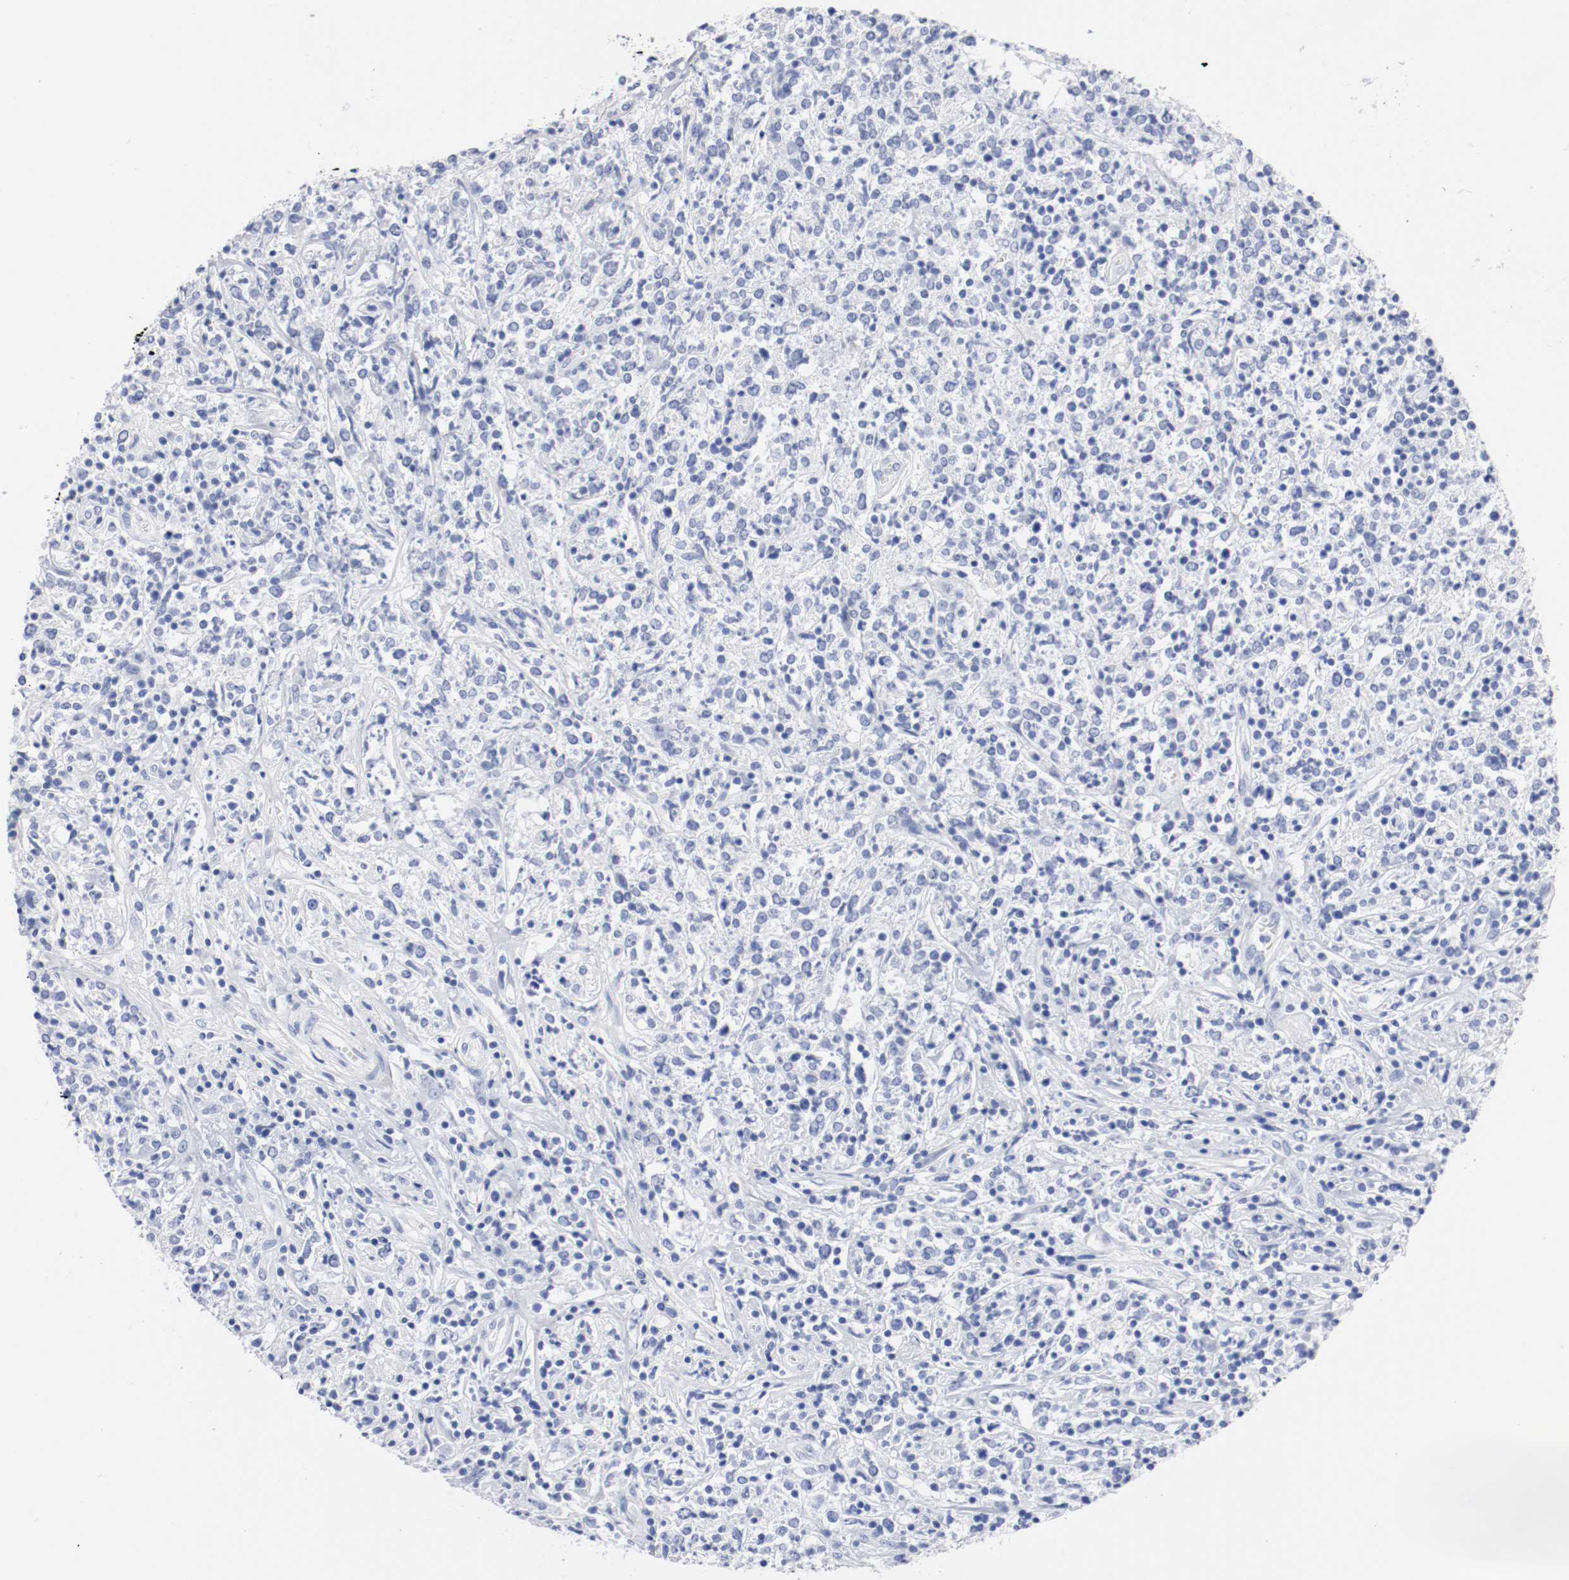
{"staining": {"intensity": "negative", "quantity": "none", "location": "none"}, "tissue": "lymphoma", "cell_type": "Tumor cells", "image_type": "cancer", "snomed": [{"axis": "morphology", "description": "Malignant lymphoma, non-Hodgkin's type, High grade"}, {"axis": "topography", "description": "Lymph node"}], "caption": "Tumor cells show no significant protein expression in malignant lymphoma, non-Hodgkin's type (high-grade).", "gene": "GAD1", "patient": {"sex": "female", "age": 84}}